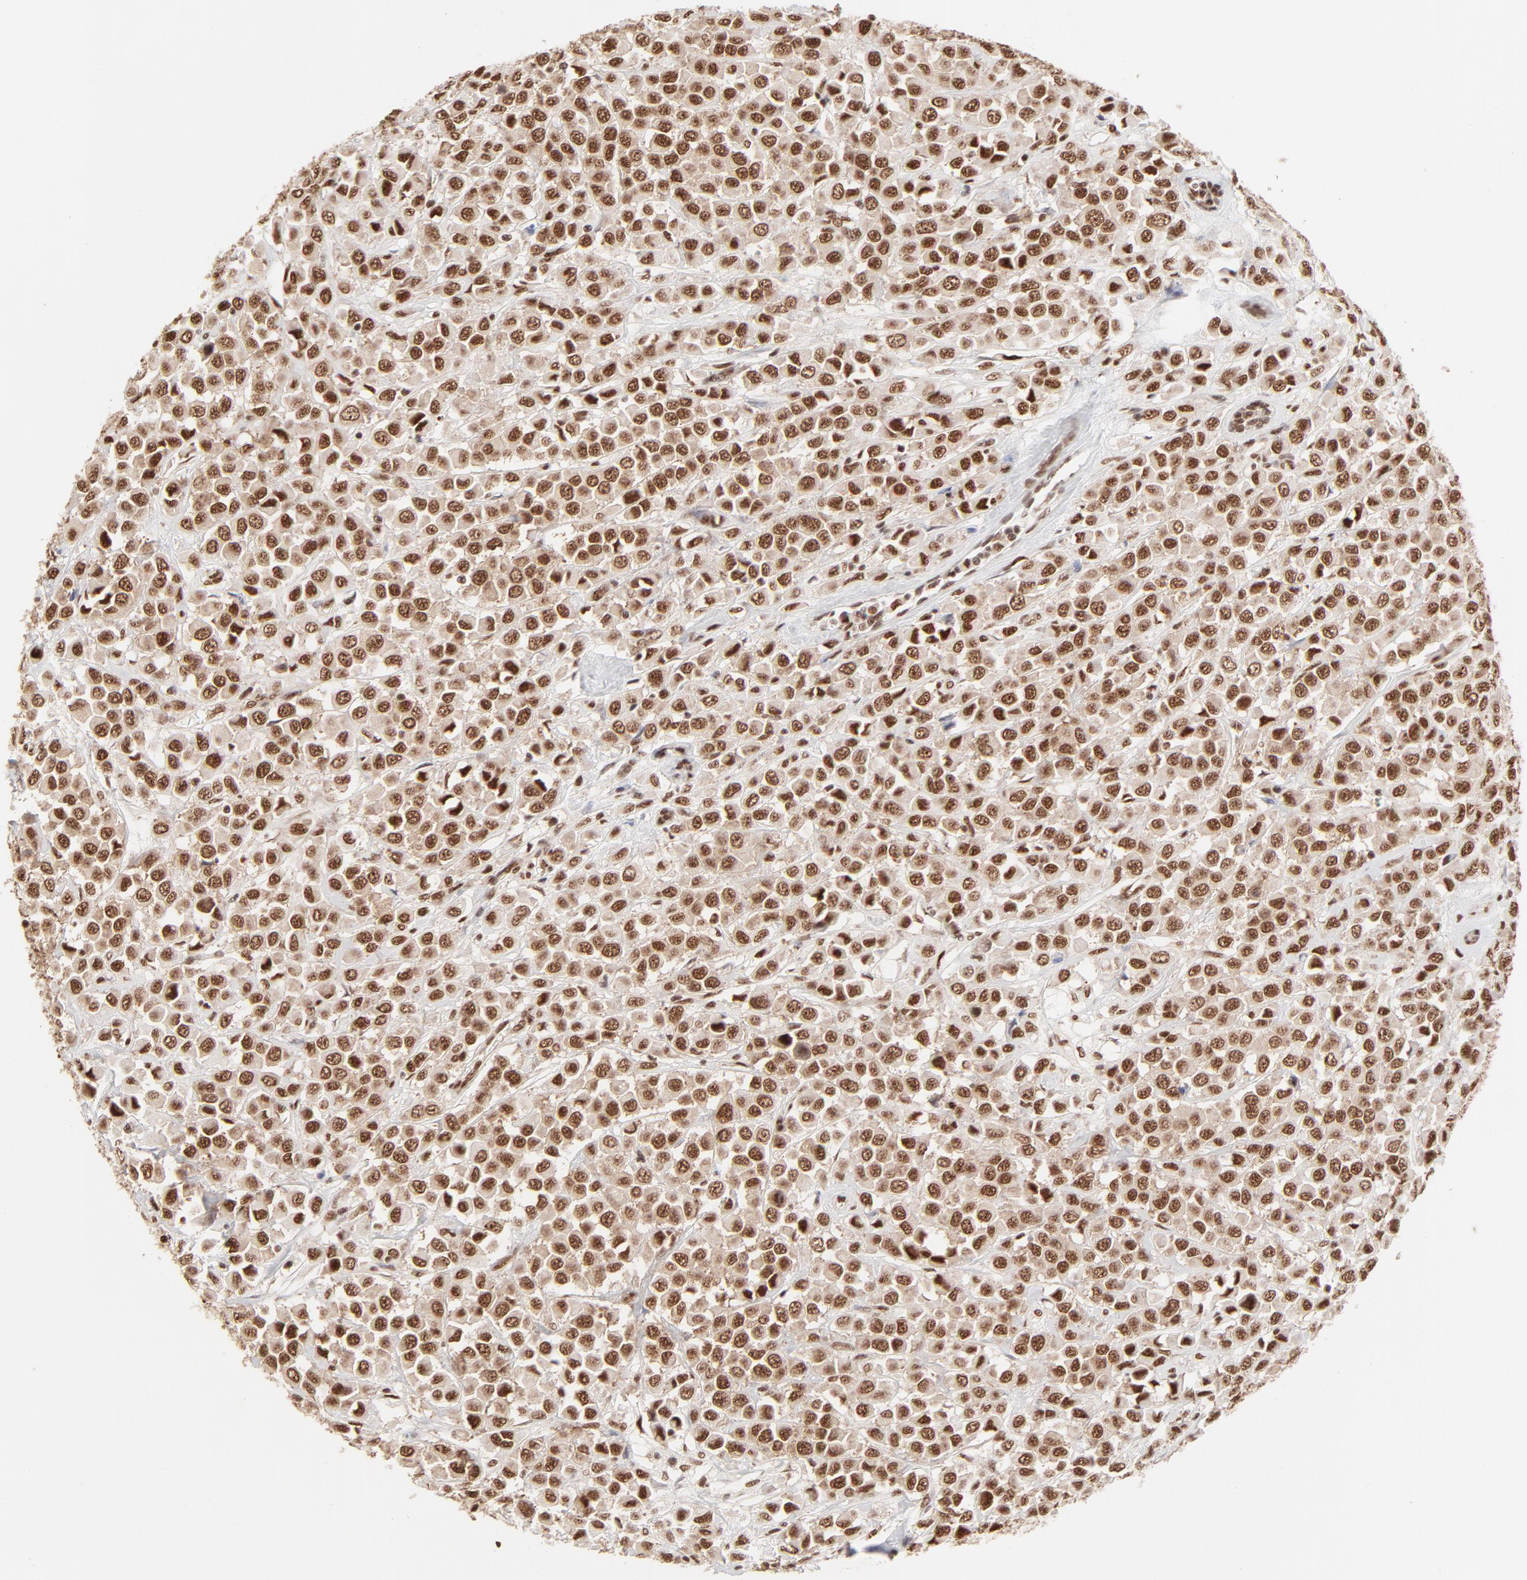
{"staining": {"intensity": "strong", "quantity": ">75%", "location": "nuclear"}, "tissue": "breast cancer", "cell_type": "Tumor cells", "image_type": "cancer", "snomed": [{"axis": "morphology", "description": "Duct carcinoma"}, {"axis": "topography", "description": "Breast"}], "caption": "Immunohistochemistry (IHC) photomicrograph of breast cancer (intraductal carcinoma) stained for a protein (brown), which exhibits high levels of strong nuclear staining in approximately >75% of tumor cells.", "gene": "TARDBP", "patient": {"sex": "female", "age": 61}}